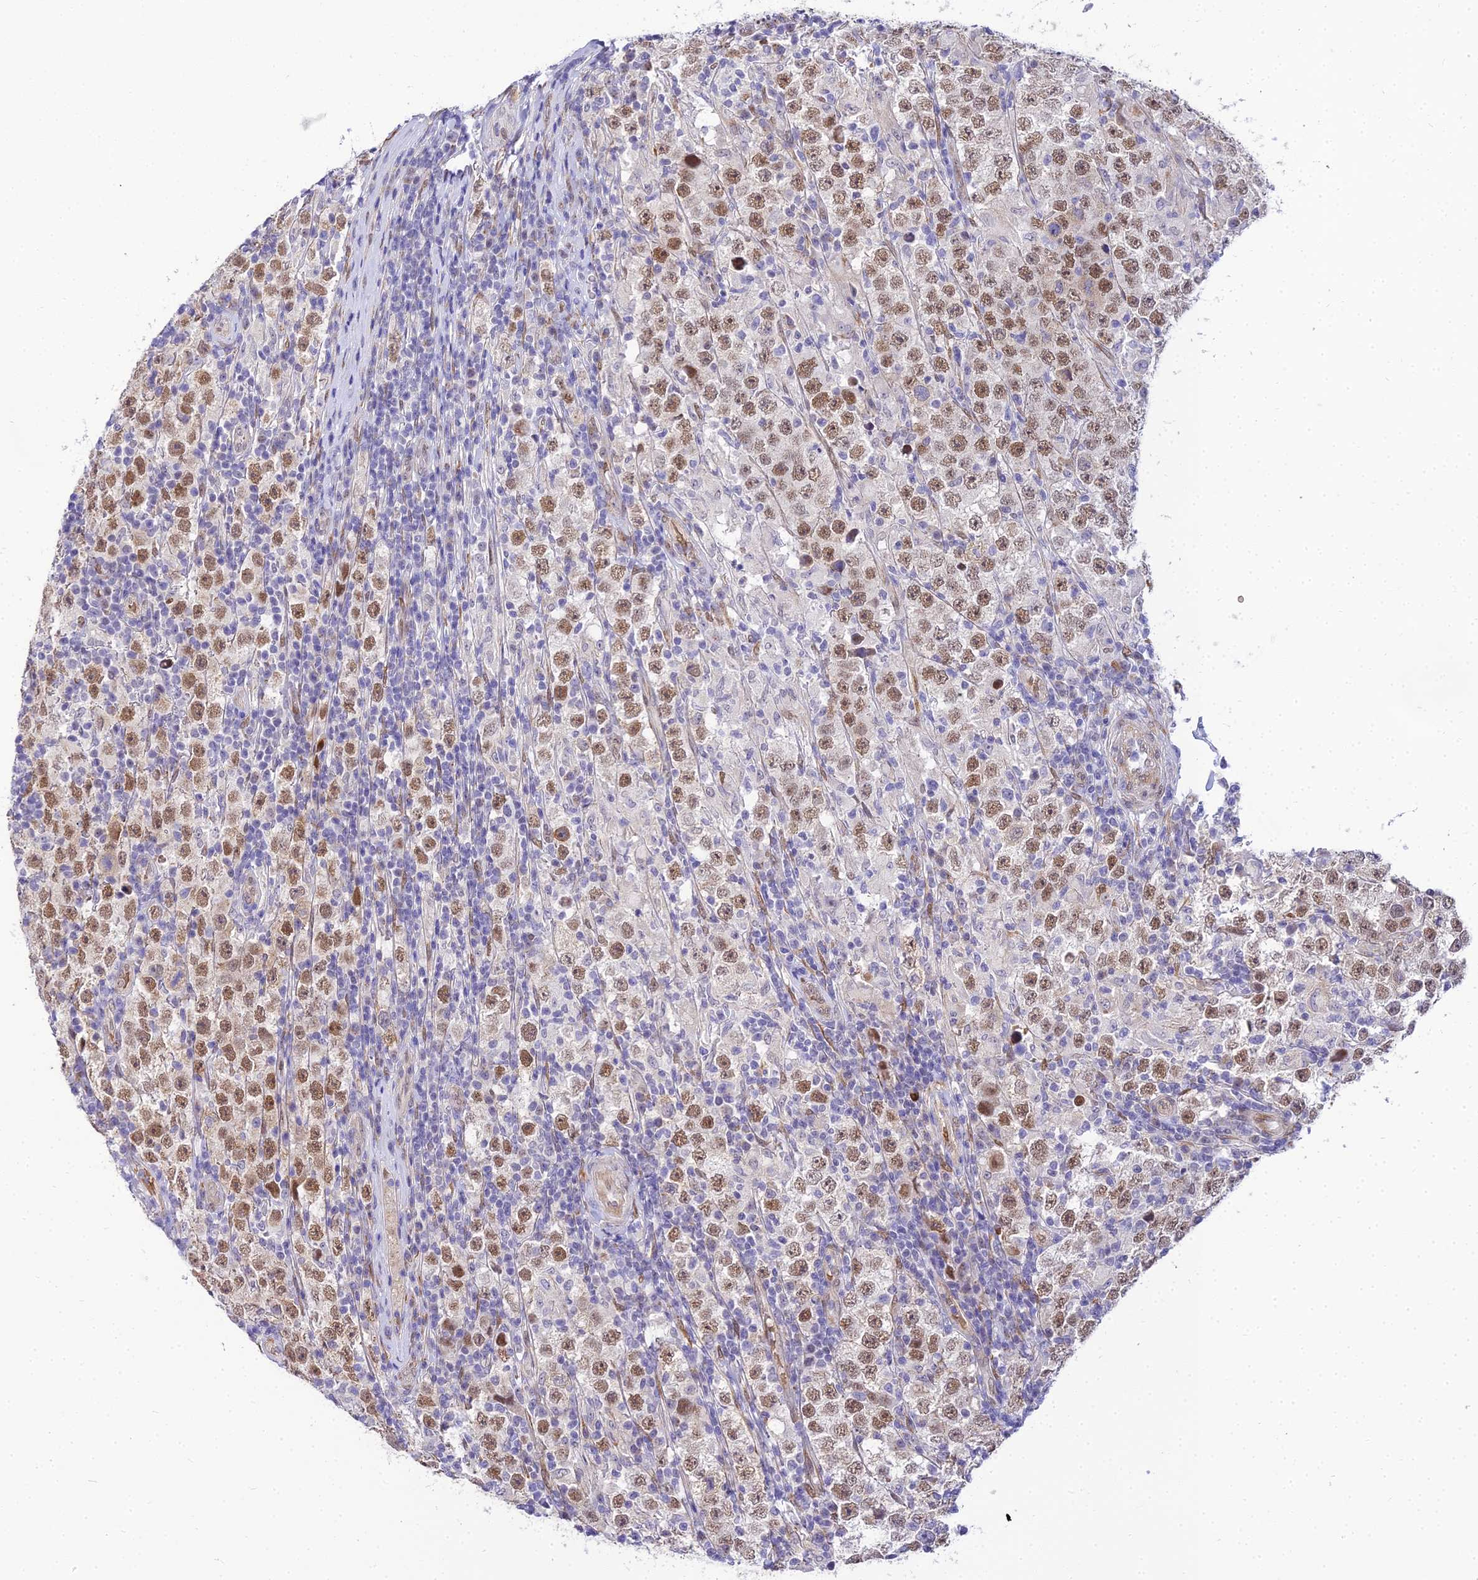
{"staining": {"intensity": "moderate", "quantity": ">75%", "location": "nuclear"}, "tissue": "testis cancer", "cell_type": "Tumor cells", "image_type": "cancer", "snomed": [{"axis": "morphology", "description": "Normal tissue, NOS"}, {"axis": "morphology", "description": "Urothelial carcinoma, High grade"}, {"axis": "morphology", "description": "Seminoma, NOS"}, {"axis": "morphology", "description": "Carcinoma, Embryonal, NOS"}, {"axis": "topography", "description": "Urinary bladder"}, {"axis": "topography", "description": "Testis"}], "caption": "DAB (3,3'-diaminobenzidine) immunohistochemical staining of human testis cancer demonstrates moderate nuclear protein expression in about >75% of tumor cells.", "gene": "BCL9", "patient": {"sex": "male", "age": 41}}